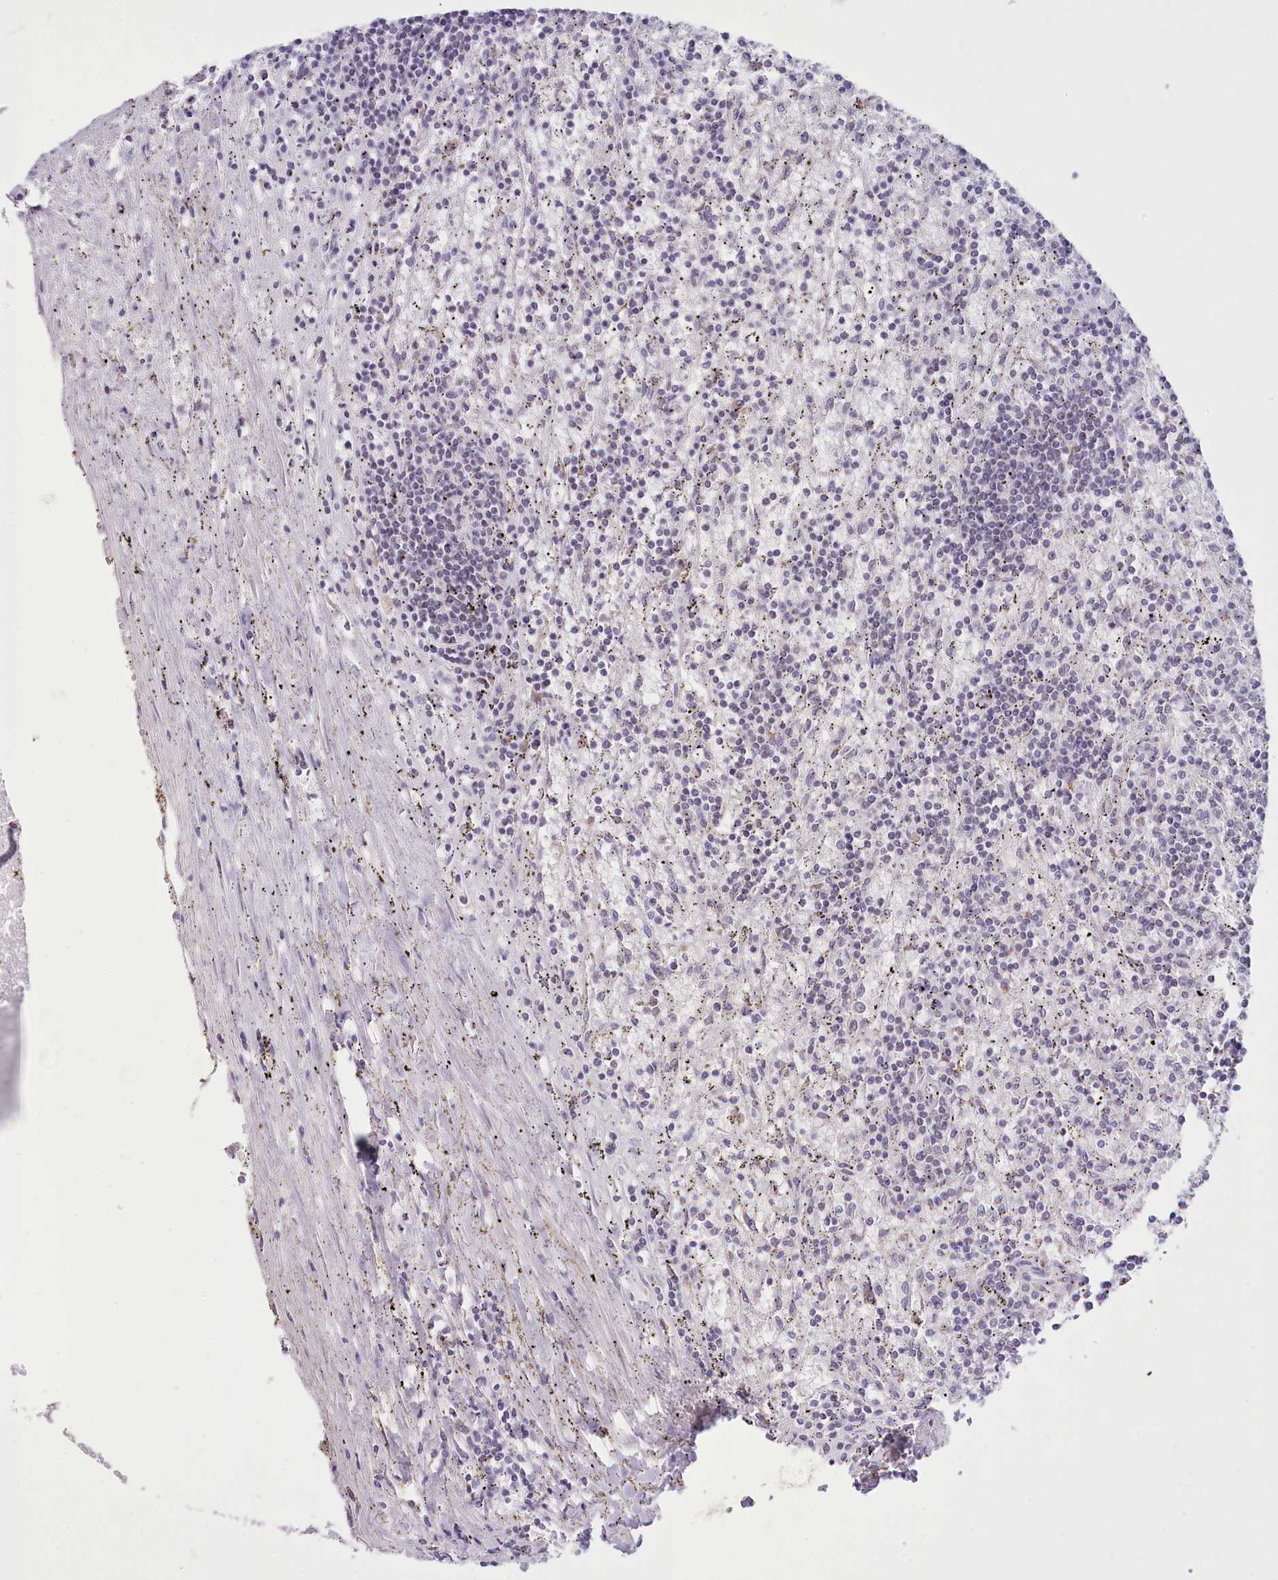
{"staining": {"intensity": "negative", "quantity": "none", "location": "none"}, "tissue": "lymphoma", "cell_type": "Tumor cells", "image_type": "cancer", "snomed": [{"axis": "morphology", "description": "Malignant lymphoma, non-Hodgkin's type, Low grade"}, {"axis": "topography", "description": "Spleen"}], "caption": "Micrograph shows no protein expression in tumor cells of lymphoma tissue. Nuclei are stained in blue.", "gene": "RFX1", "patient": {"sex": "male", "age": 76}}